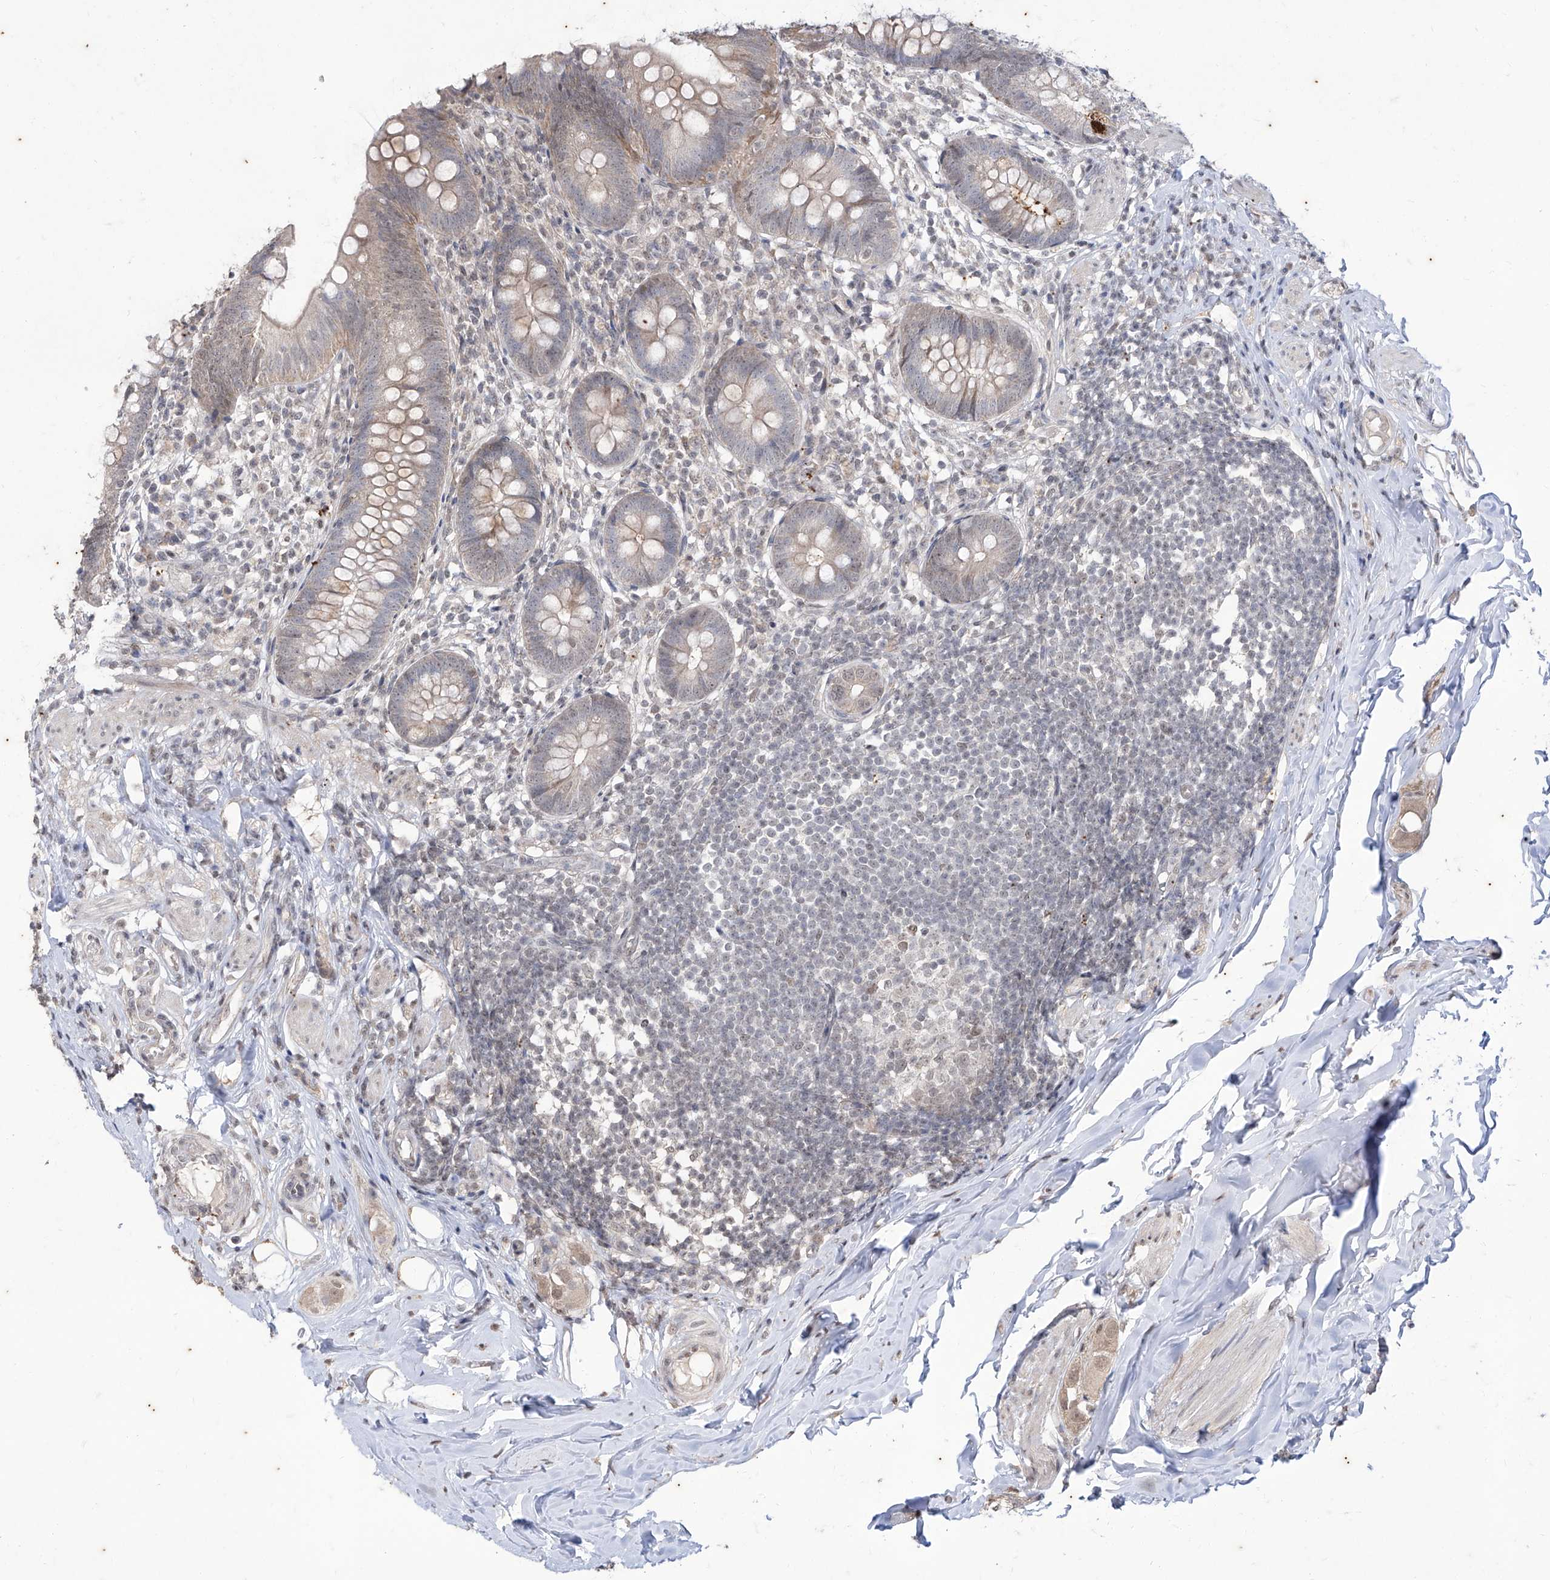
{"staining": {"intensity": "strong", "quantity": "25%-75%", "location": "cytoplasmic/membranous"}, "tissue": "appendix", "cell_type": "Glandular cells", "image_type": "normal", "snomed": [{"axis": "morphology", "description": "Normal tissue, NOS"}, {"axis": "topography", "description": "Appendix"}], "caption": "Protein expression by immunohistochemistry reveals strong cytoplasmic/membranous expression in about 25%-75% of glandular cells in benign appendix.", "gene": "PHF20L1", "patient": {"sex": "female", "age": 62}}